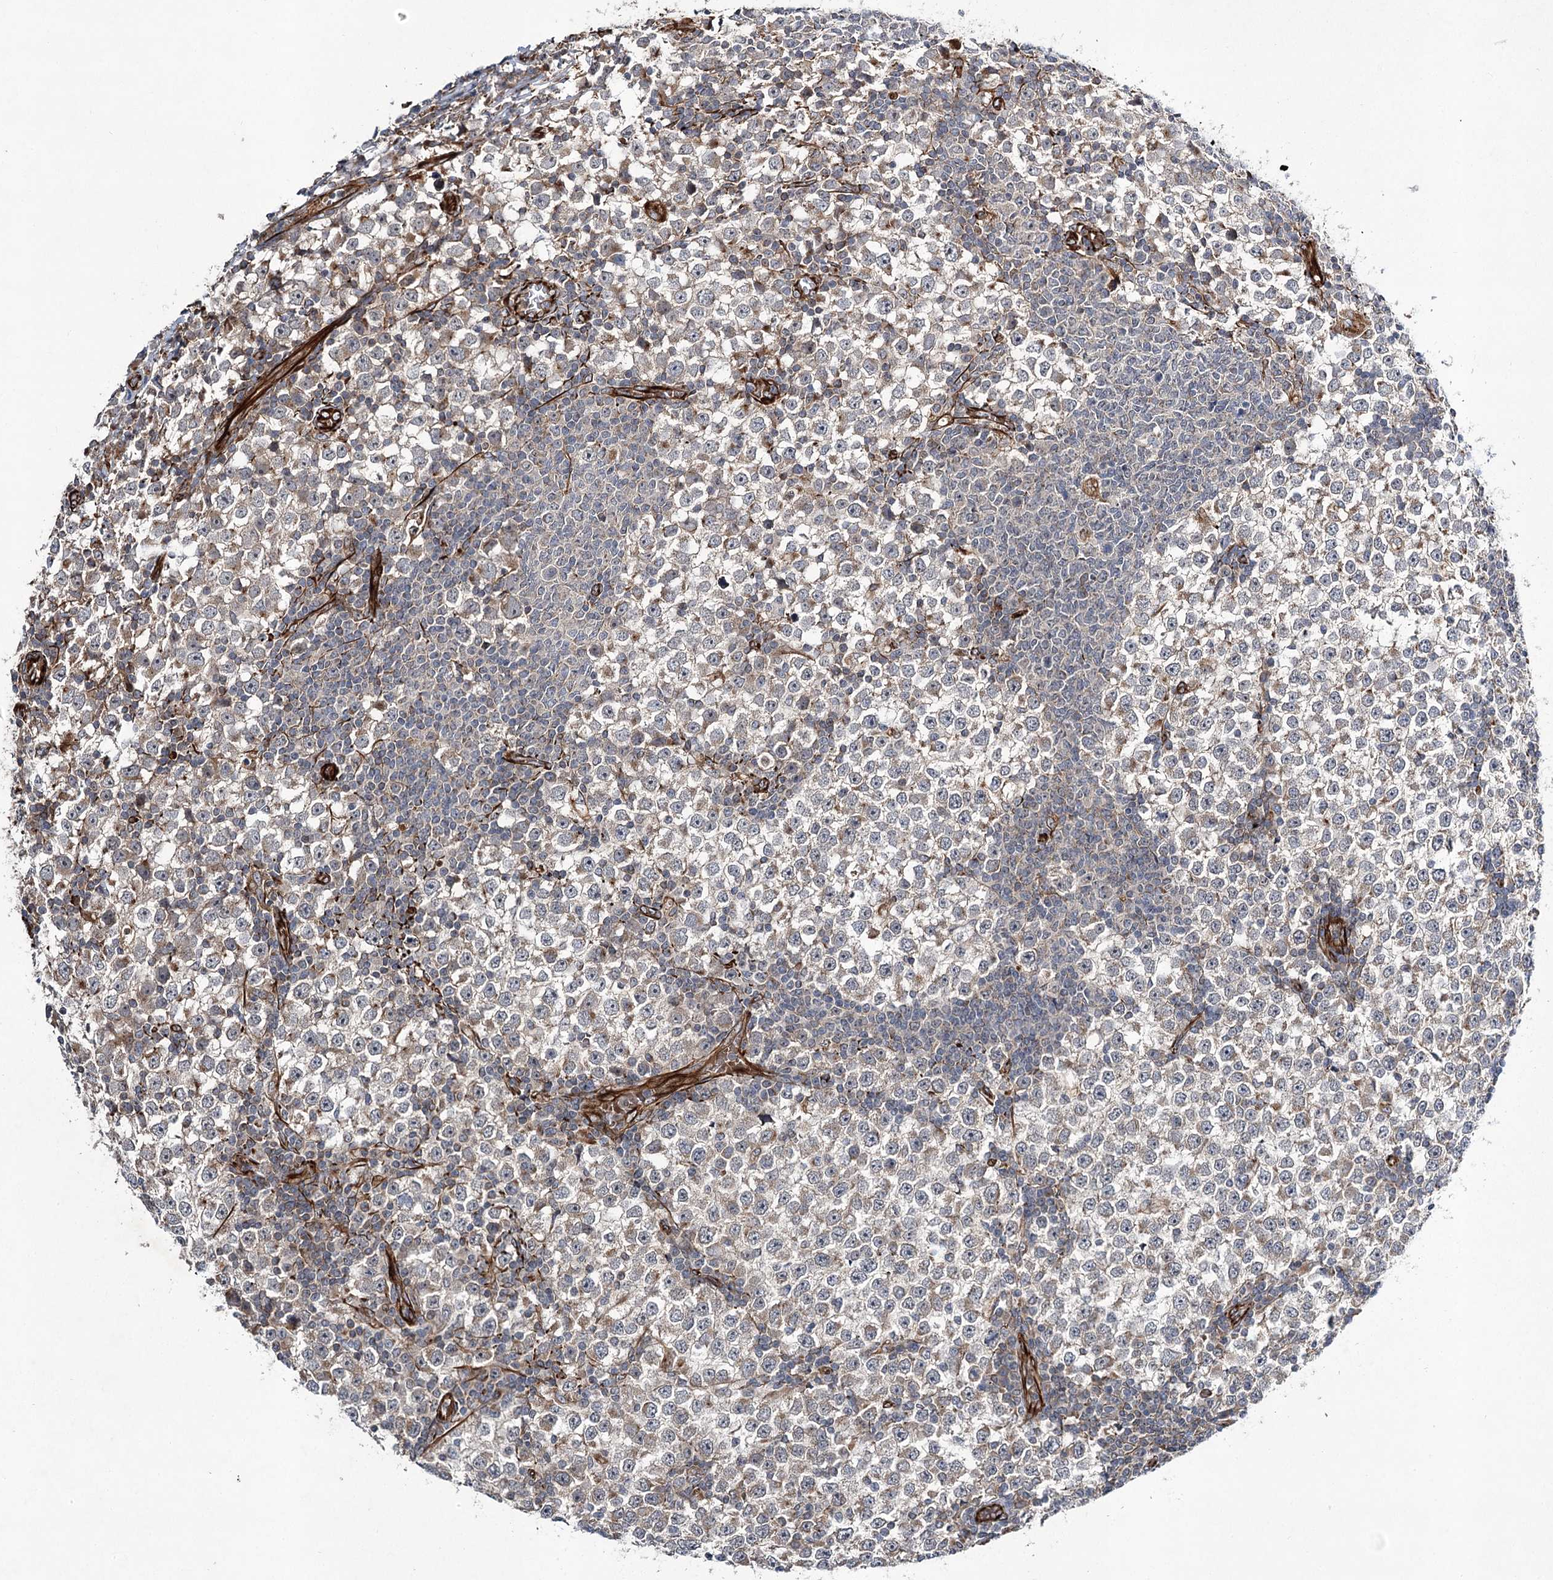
{"staining": {"intensity": "weak", "quantity": "25%-75%", "location": "cytoplasmic/membranous"}, "tissue": "testis cancer", "cell_type": "Tumor cells", "image_type": "cancer", "snomed": [{"axis": "morphology", "description": "Seminoma, NOS"}, {"axis": "topography", "description": "Testis"}], "caption": "A high-resolution image shows immunohistochemistry staining of testis cancer, which shows weak cytoplasmic/membranous expression in about 25%-75% of tumor cells. The staining was performed using DAB to visualize the protein expression in brown, while the nuclei were stained in blue with hematoxylin (Magnification: 20x).", "gene": "DPEP2", "patient": {"sex": "male", "age": 65}}